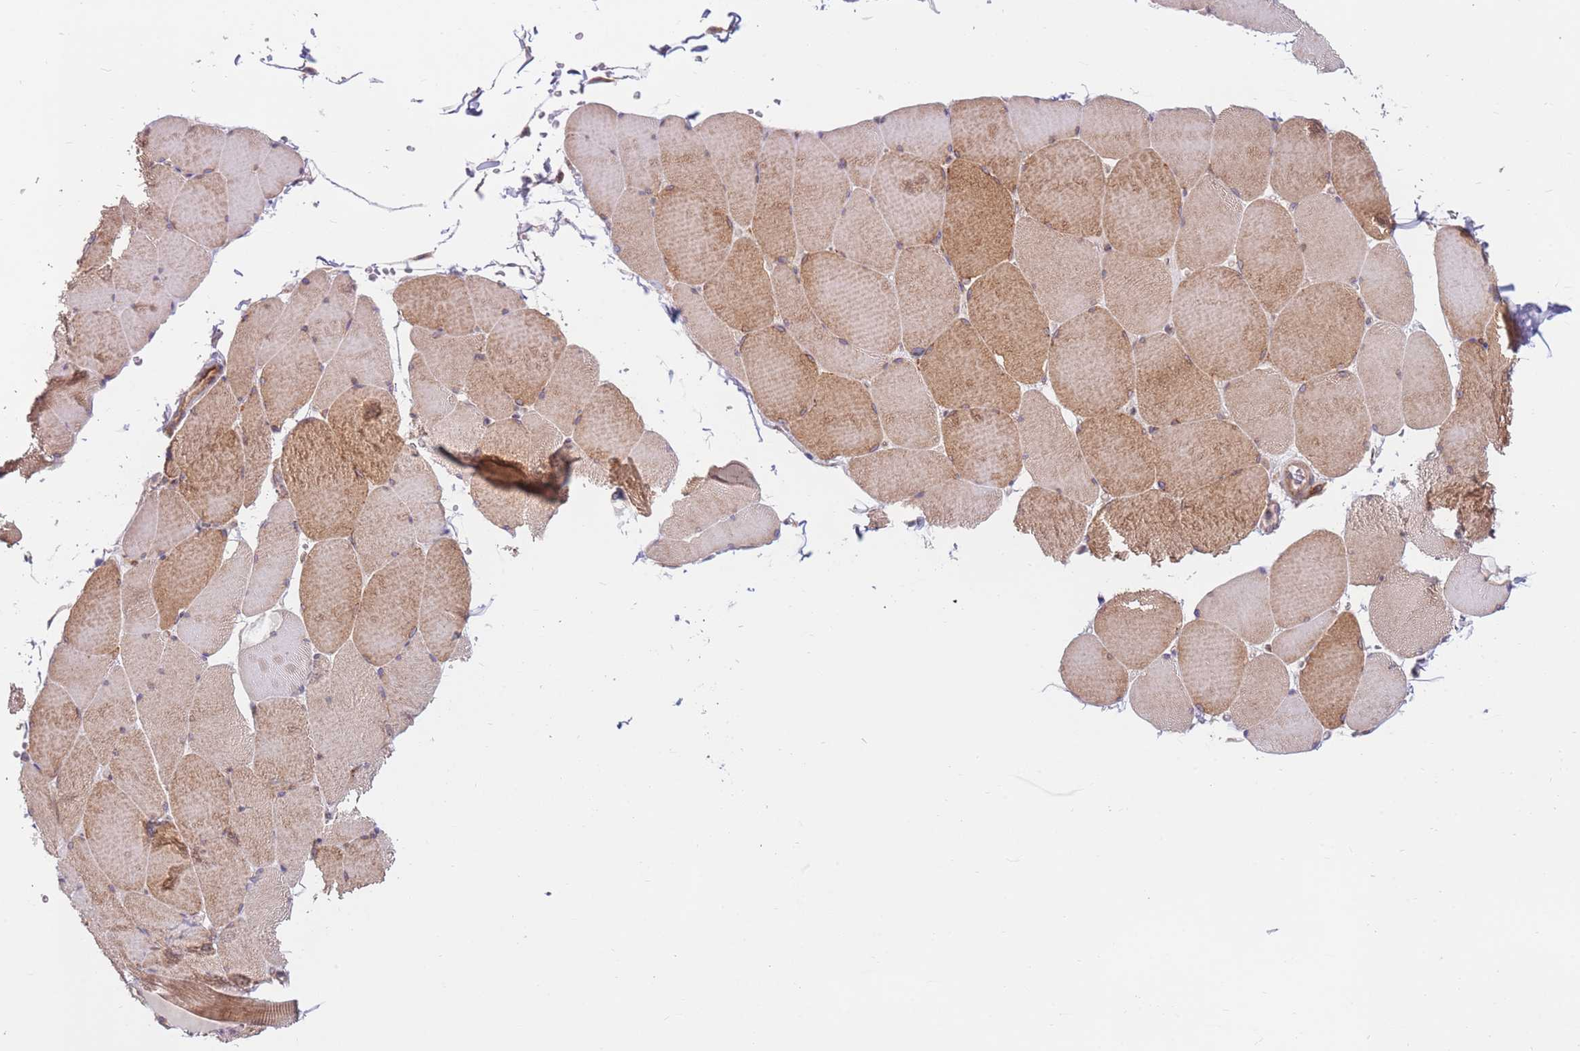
{"staining": {"intensity": "moderate", "quantity": ">75%", "location": "cytoplasmic/membranous"}, "tissue": "skeletal muscle", "cell_type": "Myocytes", "image_type": "normal", "snomed": [{"axis": "morphology", "description": "Normal tissue, NOS"}, {"axis": "topography", "description": "Skeletal muscle"}, {"axis": "topography", "description": "Head-Neck"}], "caption": "Skeletal muscle stained for a protein (brown) exhibits moderate cytoplasmic/membranous positive staining in approximately >75% of myocytes.", "gene": "DDX19B", "patient": {"sex": "male", "age": 66}}